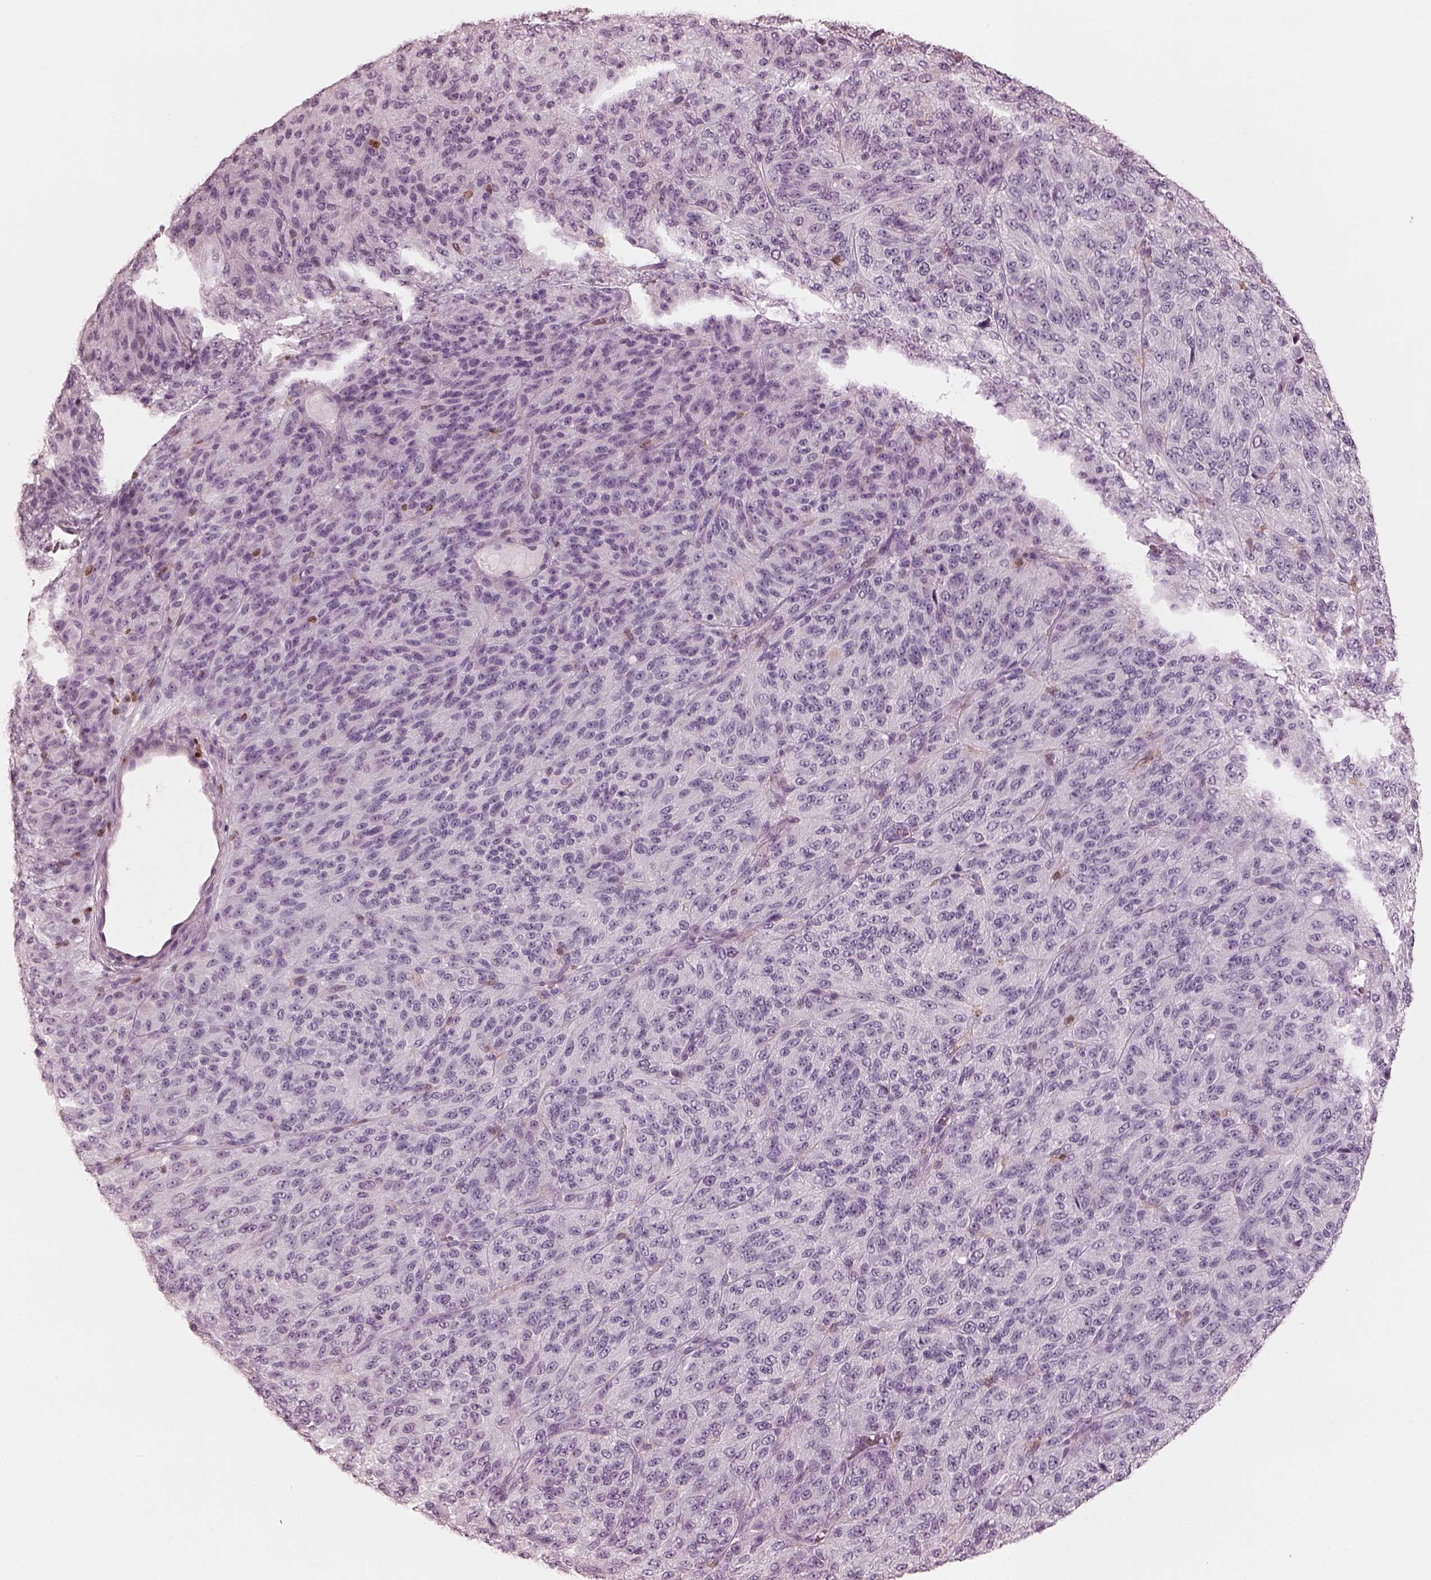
{"staining": {"intensity": "negative", "quantity": "none", "location": "none"}, "tissue": "melanoma", "cell_type": "Tumor cells", "image_type": "cancer", "snomed": [{"axis": "morphology", "description": "Malignant melanoma, Metastatic site"}, {"axis": "topography", "description": "Brain"}], "caption": "Human melanoma stained for a protein using IHC exhibits no expression in tumor cells.", "gene": "ALOX5", "patient": {"sex": "female", "age": 56}}